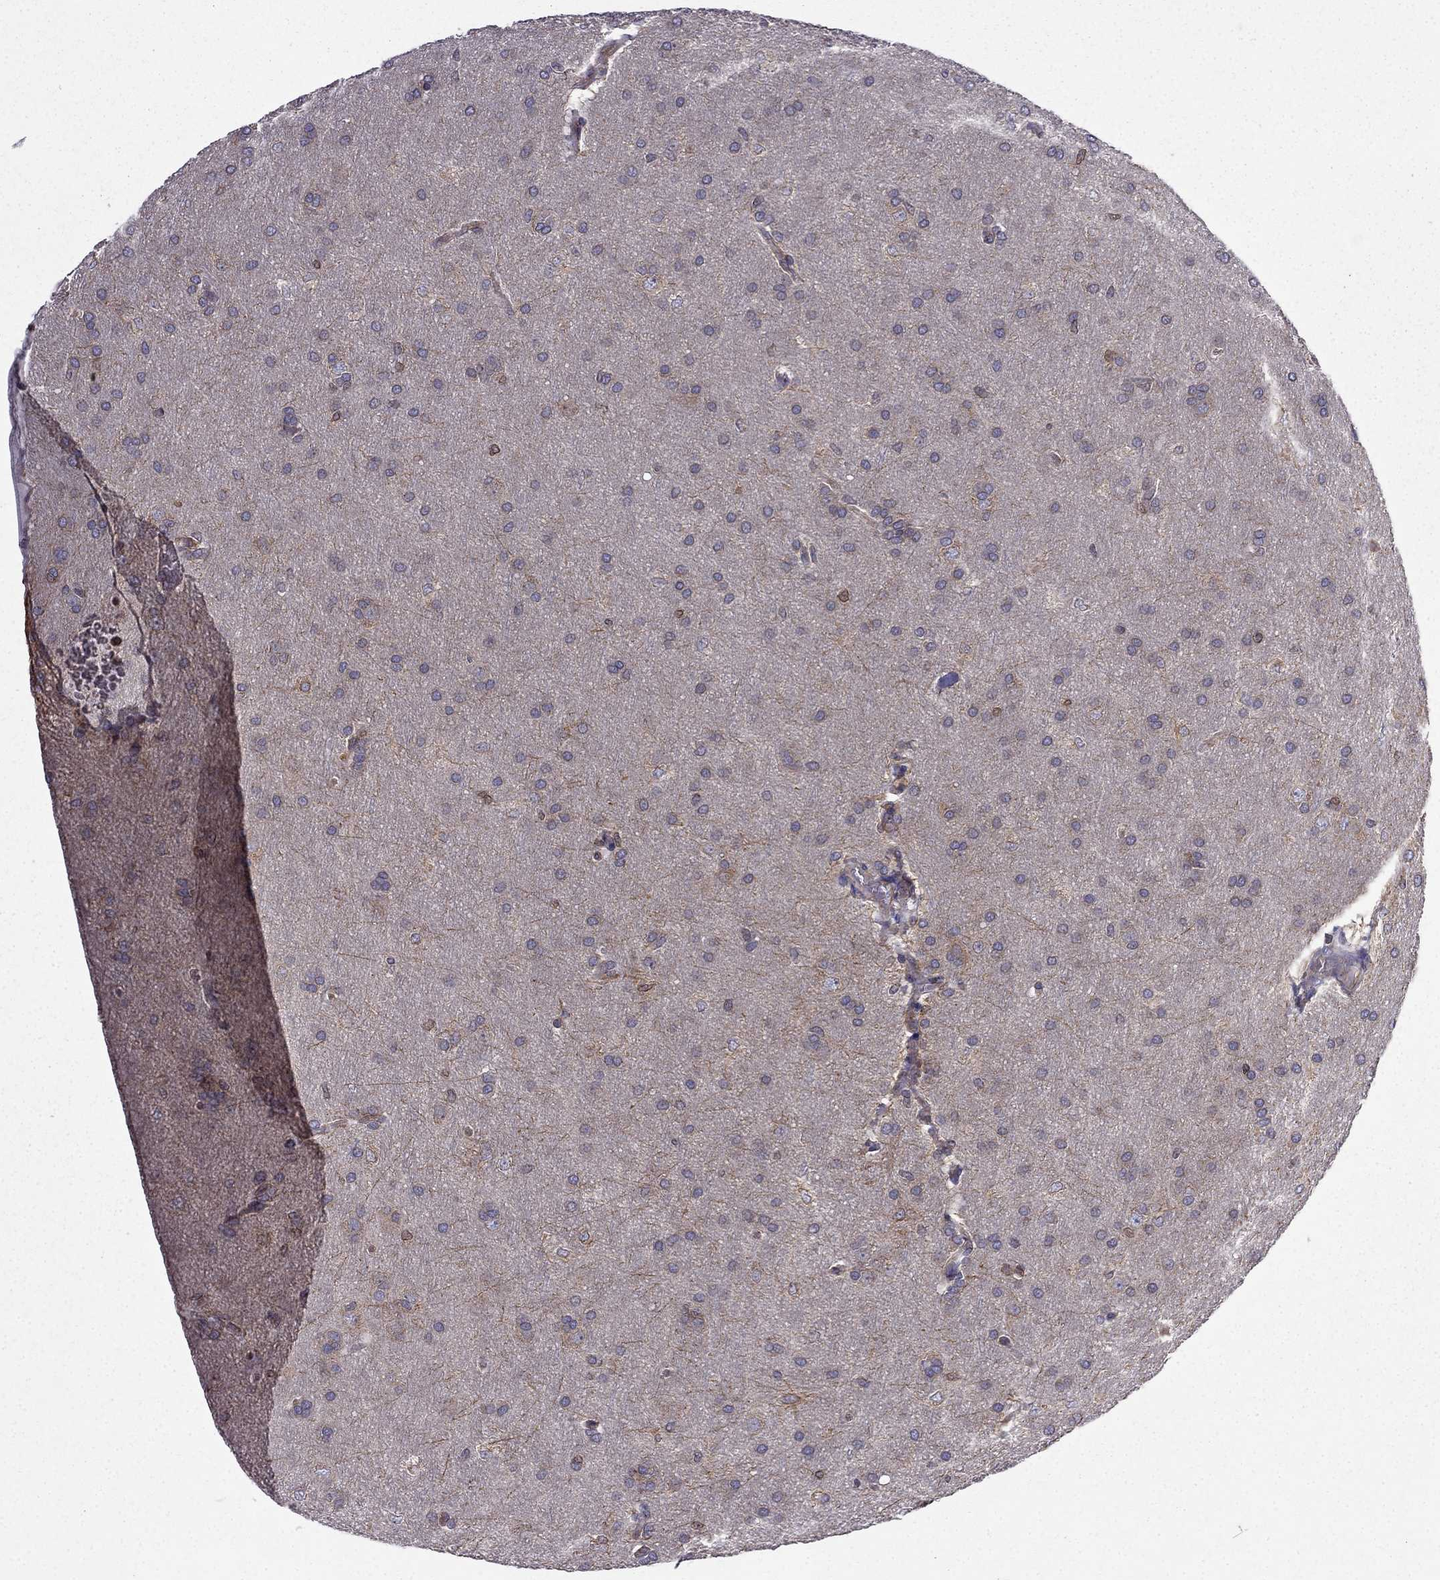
{"staining": {"intensity": "negative", "quantity": "none", "location": "none"}, "tissue": "glioma", "cell_type": "Tumor cells", "image_type": "cancer", "snomed": [{"axis": "morphology", "description": "Glioma, malignant, Low grade"}, {"axis": "topography", "description": "Brain"}], "caption": "DAB immunohistochemical staining of malignant low-grade glioma reveals no significant staining in tumor cells.", "gene": "CDC42BPA", "patient": {"sex": "female", "age": 32}}